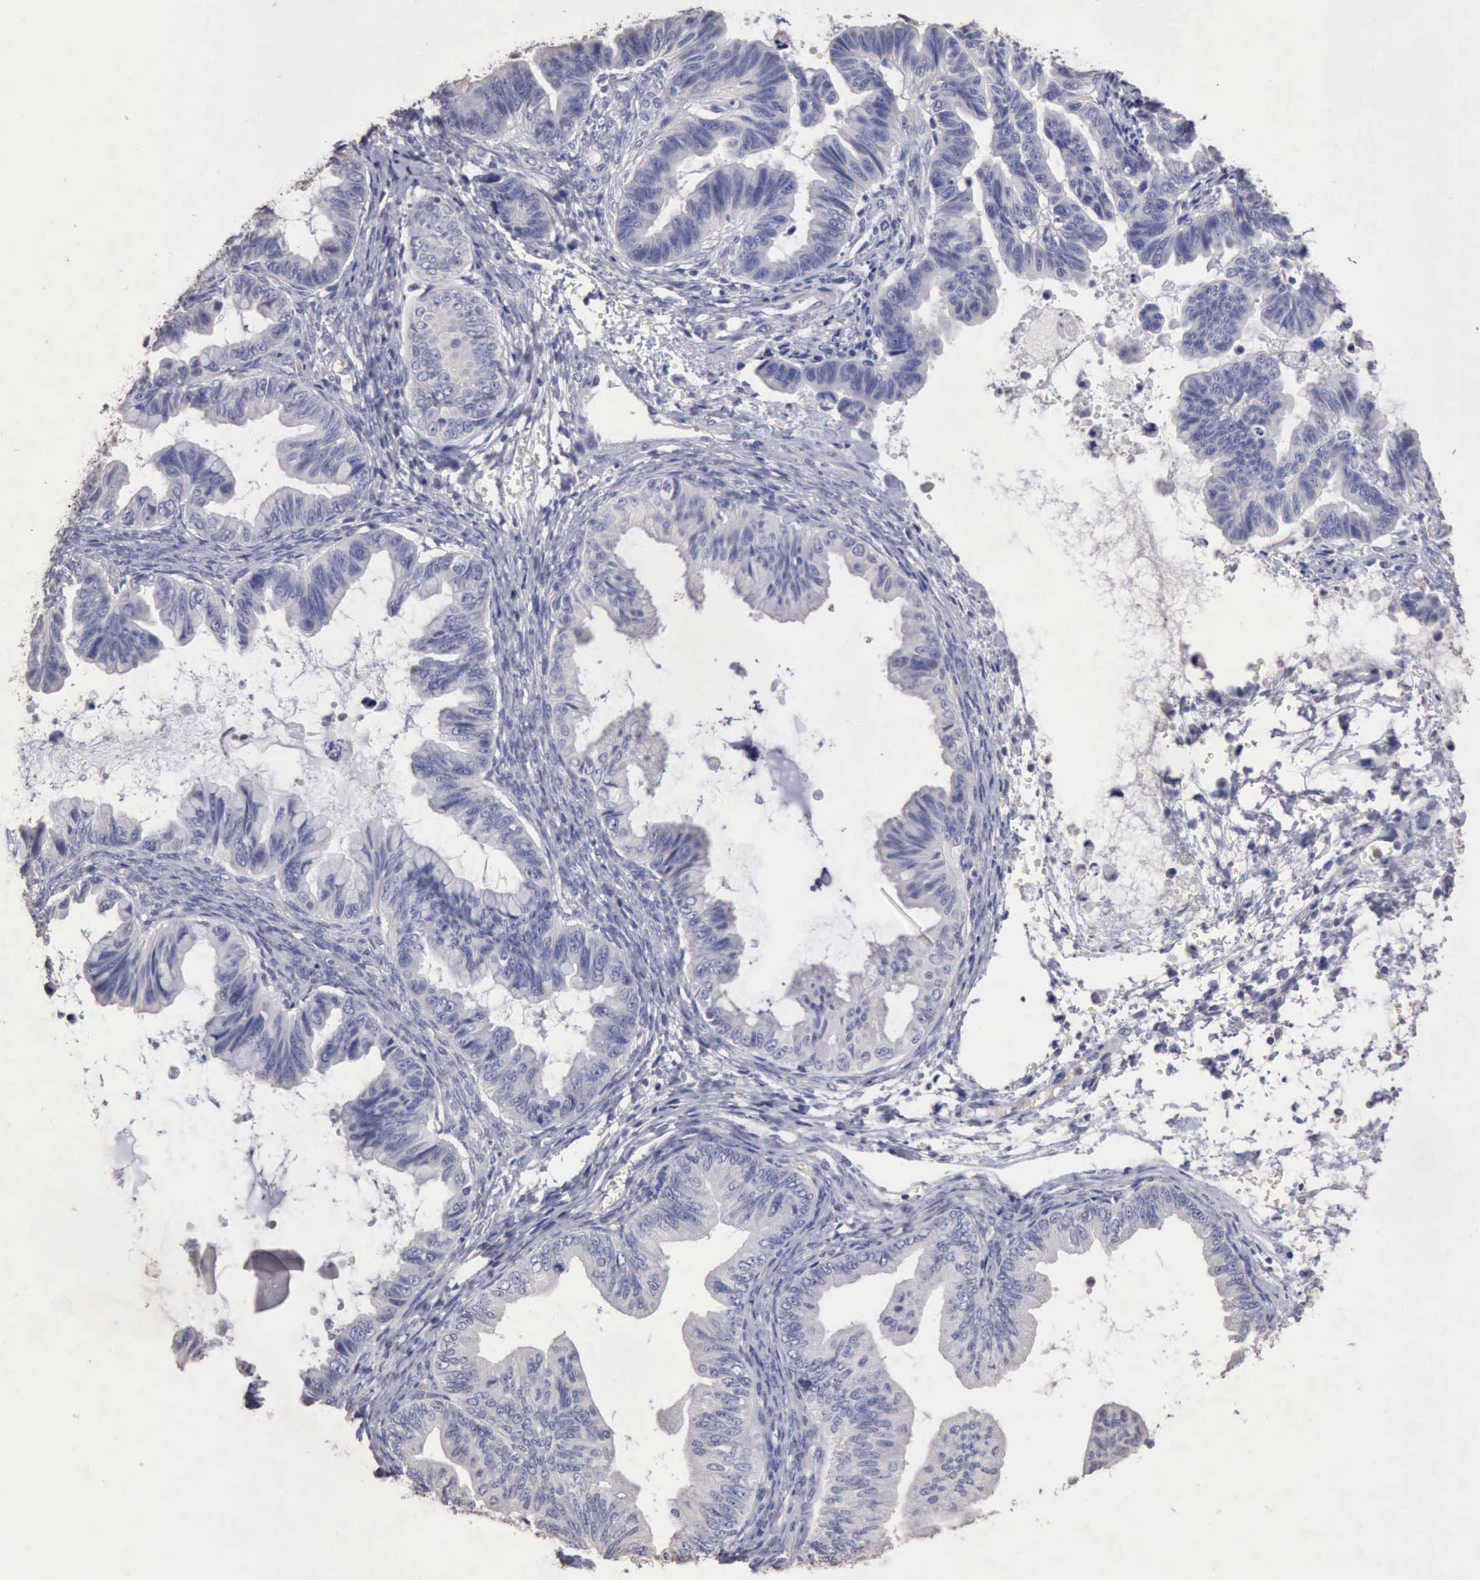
{"staining": {"intensity": "negative", "quantity": "none", "location": "none"}, "tissue": "ovarian cancer", "cell_type": "Tumor cells", "image_type": "cancer", "snomed": [{"axis": "morphology", "description": "Cystadenocarcinoma, mucinous, NOS"}, {"axis": "topography", "description": "Ovary"}], "caption": "Immunohistochemistry micrograph of neoplastic tissue: ovarian mucinous cystadenocarcinoma stained with DAB (3,3'-diaminobenzidine) displays no significant protein staining in tumor cells. Nuclei are stained in blue.", "gene": "KRT6B", "patient": {"sex": "female", "age": 36}}